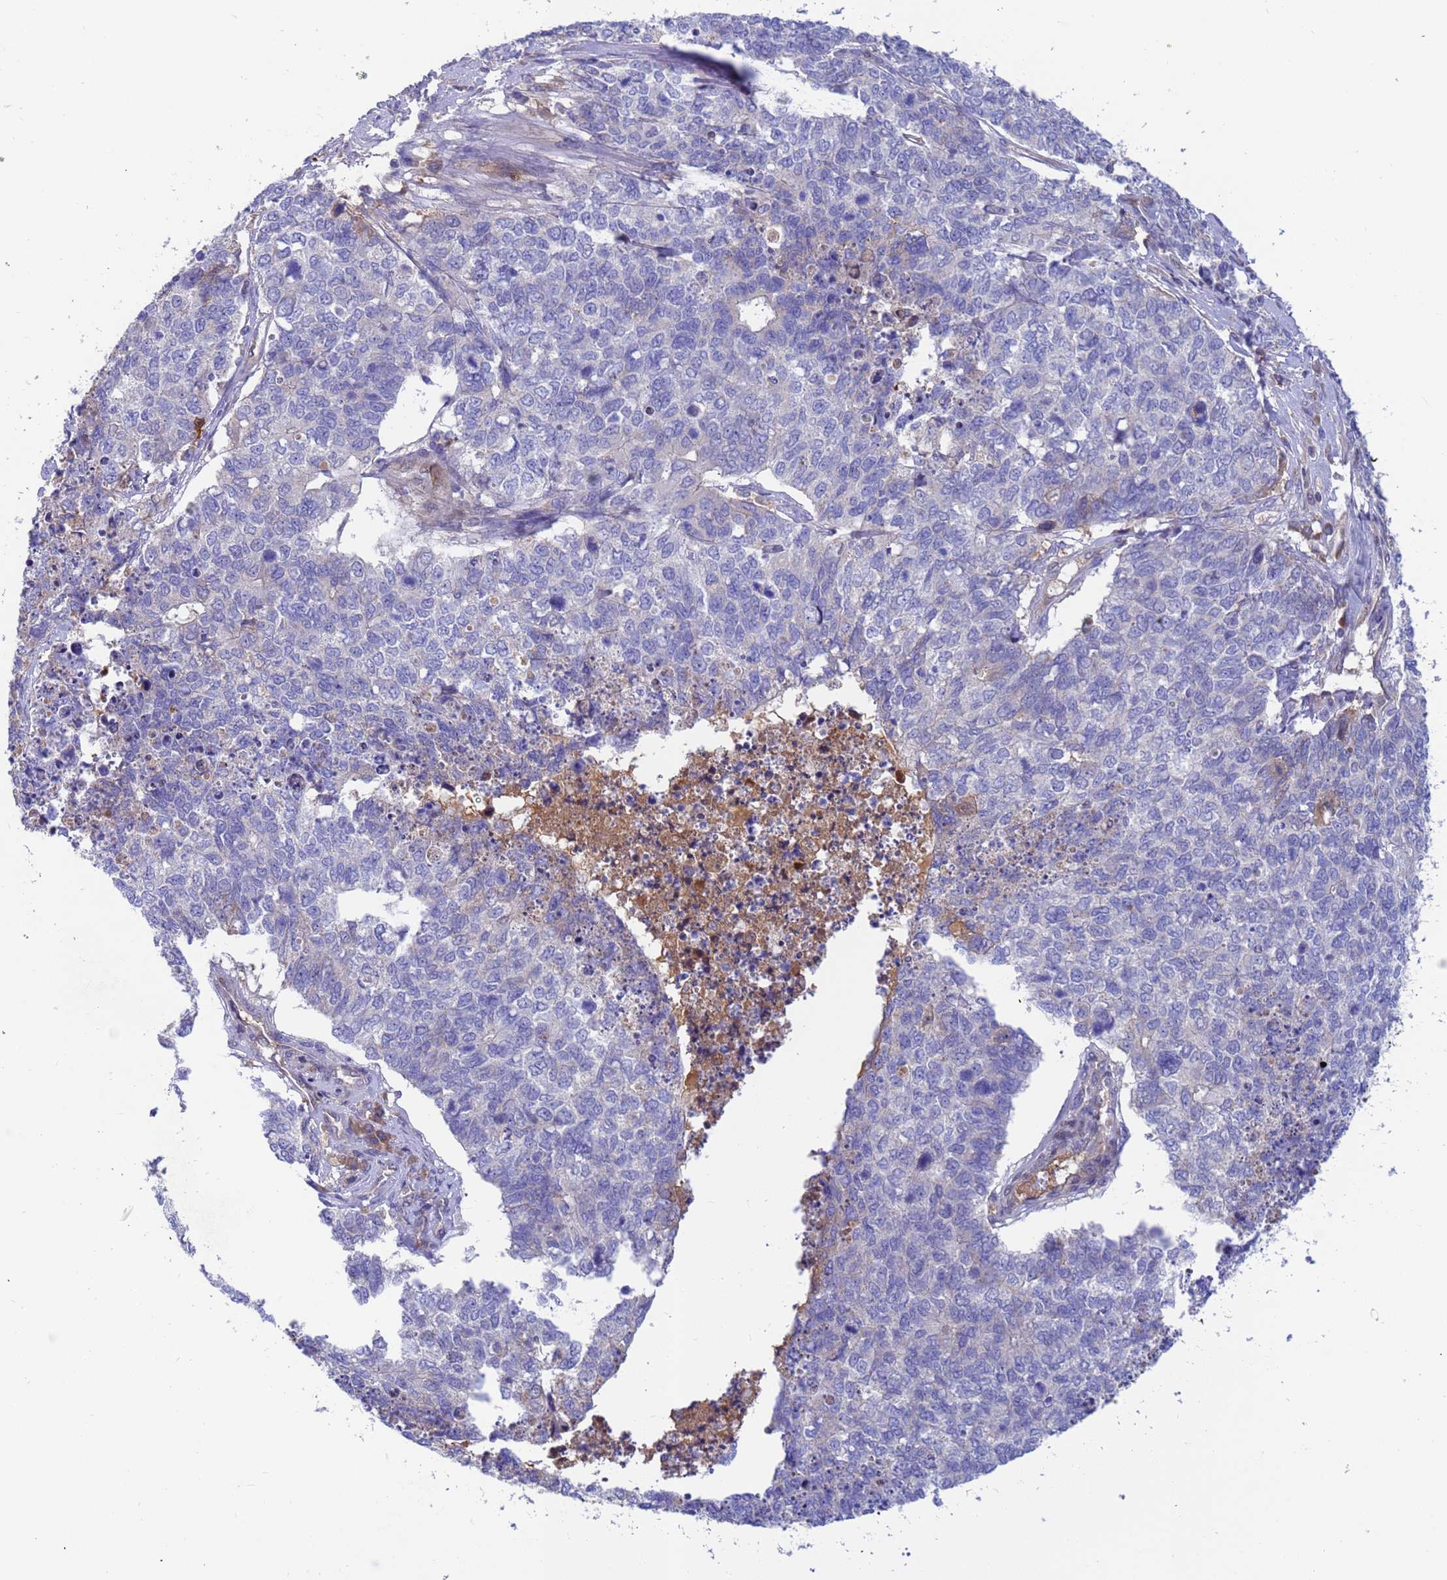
{"staining": {"intensity": "negative", "quantity": "none", "location": "none"}, "tissue": "cervical cancer", "cell_type": "Tumor cells", "image_type": "cancer", "snomed": [{"axis": "morphology", "description": "Squamous cell carcinoma, NOS"}, {"axis": "topography", "description": "Cervix"}], "caption": "High magnification brightfield microscopy of cervical cancer stained with DAB (brown) and counterstained with hematoxylin (blue): tumor cells show no significant expression. (Stains: DAB immunohistochemistry (IHC) with hematoxylin counter stain, Microscopy: brightfield microscopy at high magnification).", "gene": "FOXRED1", "patient": {"sex": "female", "age": 63}}